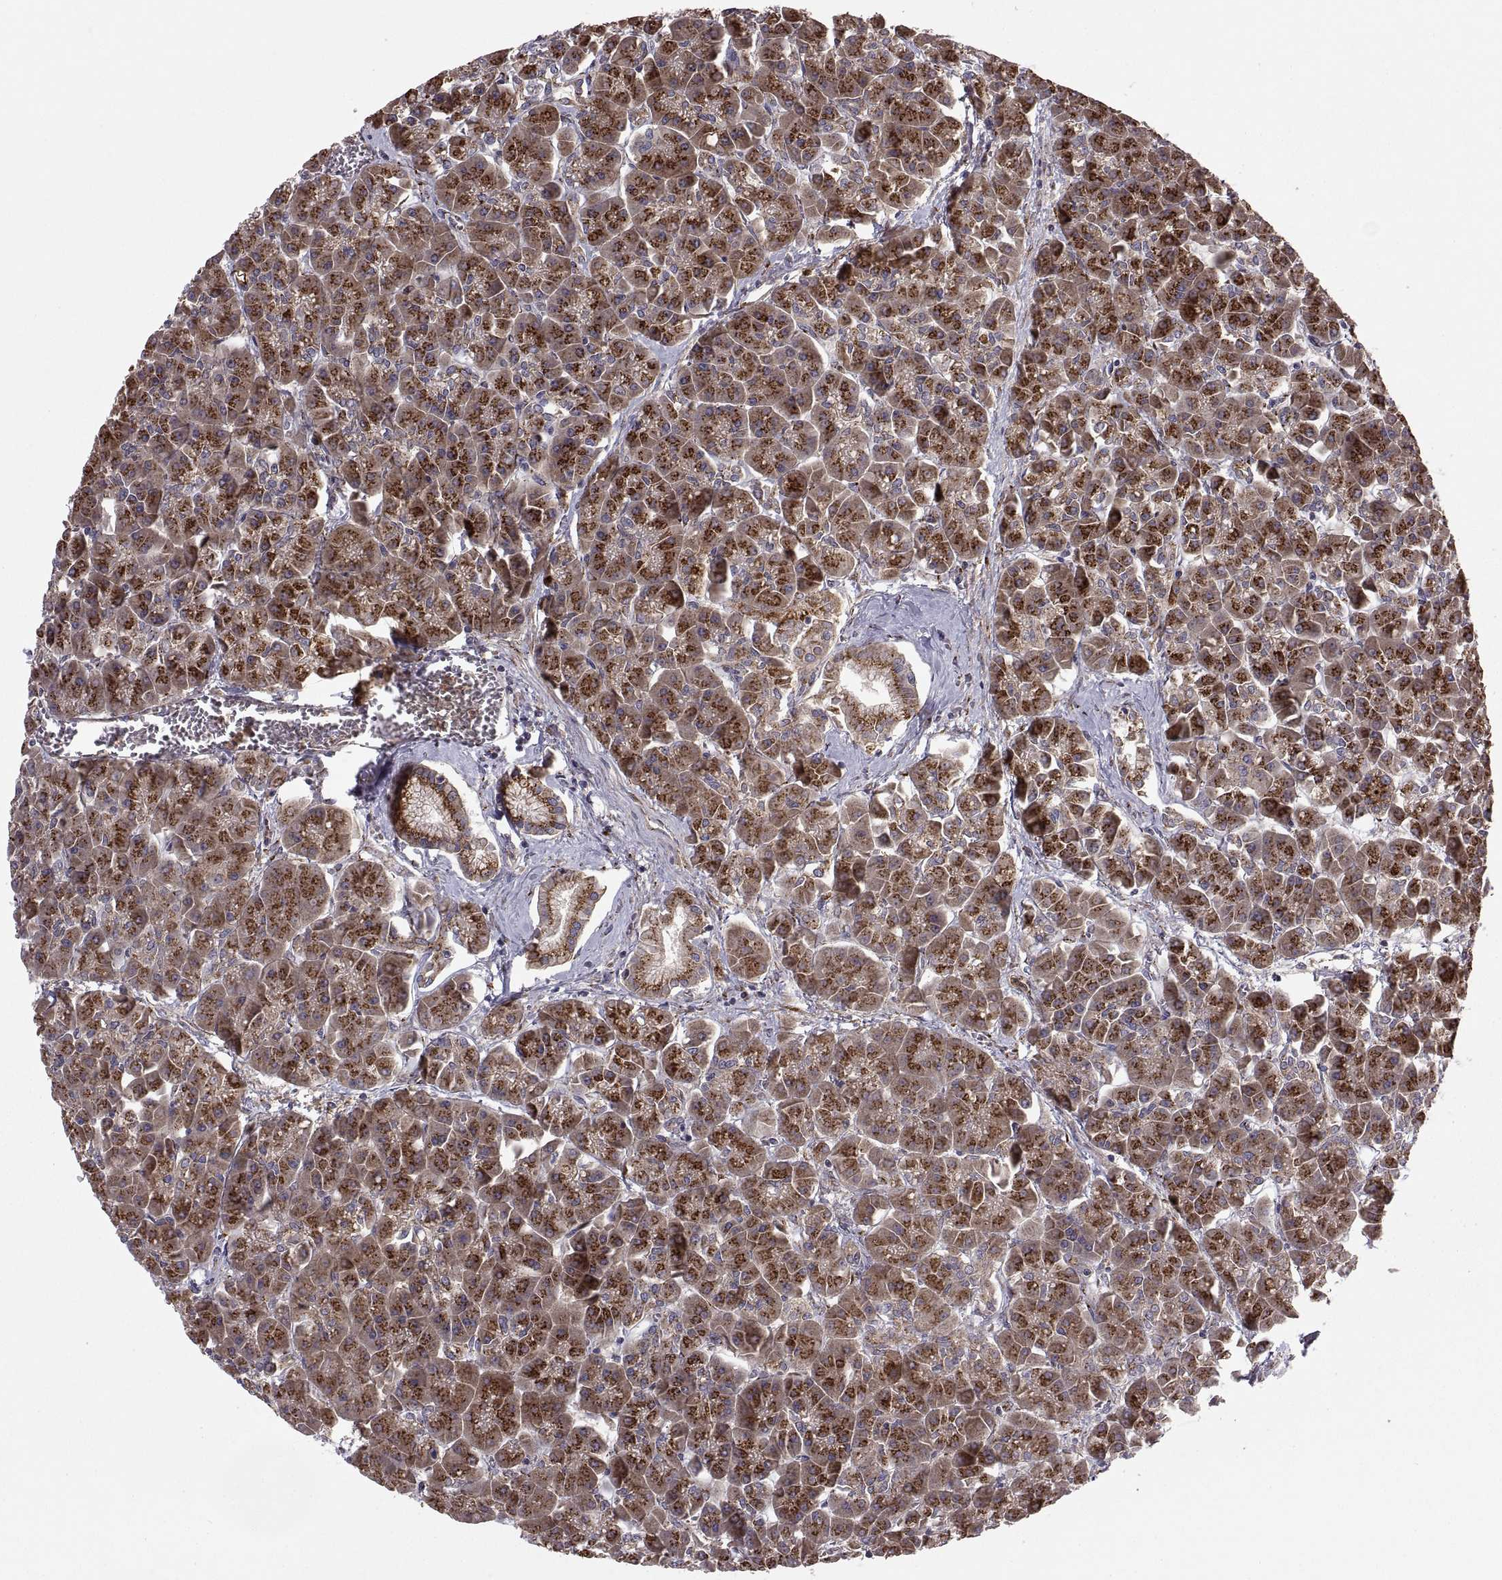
{"staining": {"intensity": "strong", "quantity": "25%-75%", "location": "cytoplasmic/membranous"}, "tissue": "pancreas", "cell_type": "Exocrine glandular cells", "image_type": "normal", "snomed": [{"axis": "morphology", "description": "Normal tissue, NOS"}, {"axis": "topography", "description": "Pancreas"}], "caption": "The micrograph demonstrates immunohistochemical staining of normal pancreas. There is strong cytoplasmic/membranous expression is seen in approximately 25%-75% of exocrine glandular cells.", "gene": "TESC", "patient": {"sex": "male", "age": 70}}